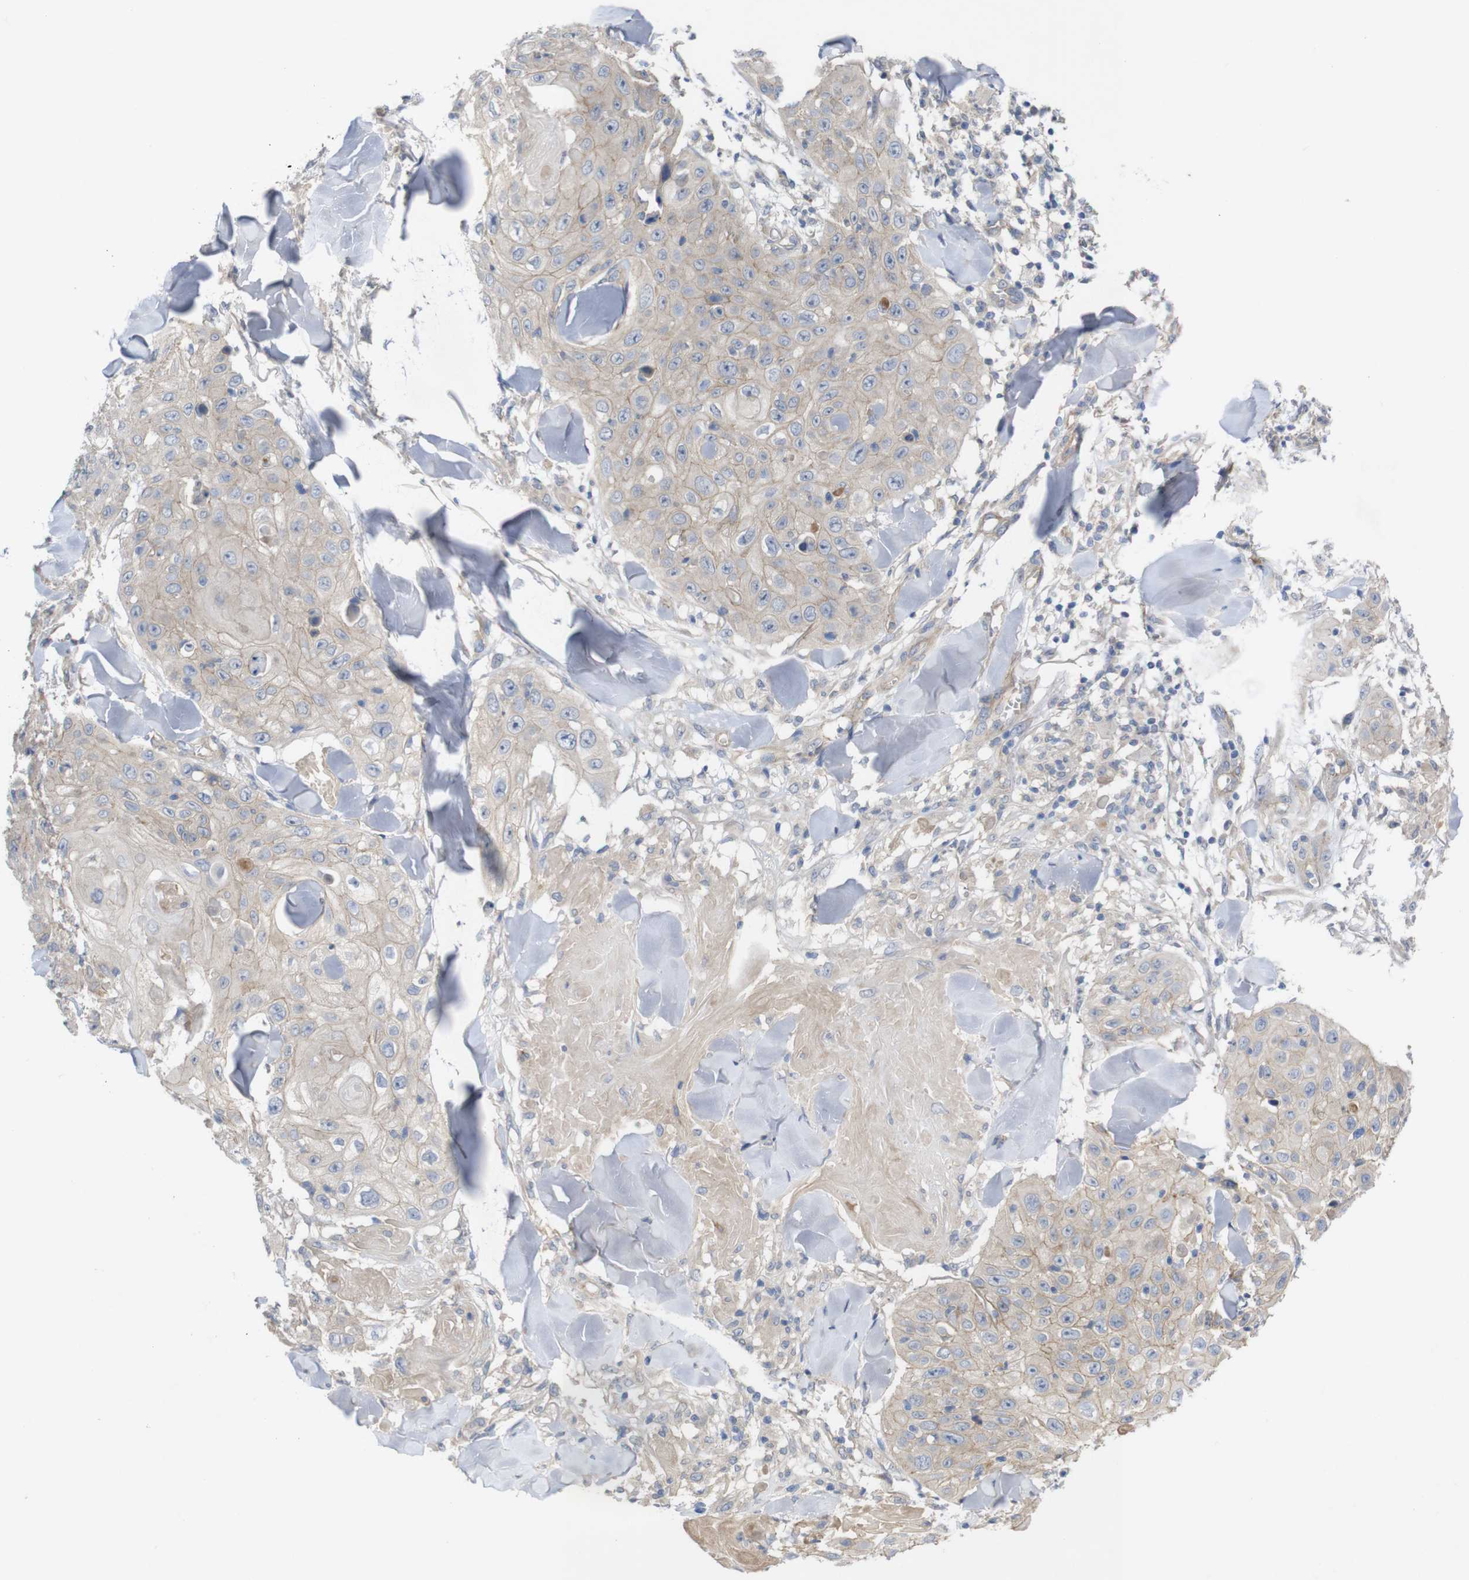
{"staining": {"intensity": "weak", "quantity": "<25%", "location": "cytoplasmic/membranous"}, "tissue": "skin cancer", "cell_type": "Tumor cells", "image_type": "cancer", "snomed": [{"axis": "morphology", "description": "Squamous cell carcinoma, NOS"}, {"axis": "topography", "description": "Skin"}], "caption": "Tumor cells show no significant protein positivity in skin cancer. Nuclei are stained in blue.", "gene": "KIDINS220", "patient": {"sex": "male", "age": 86}}